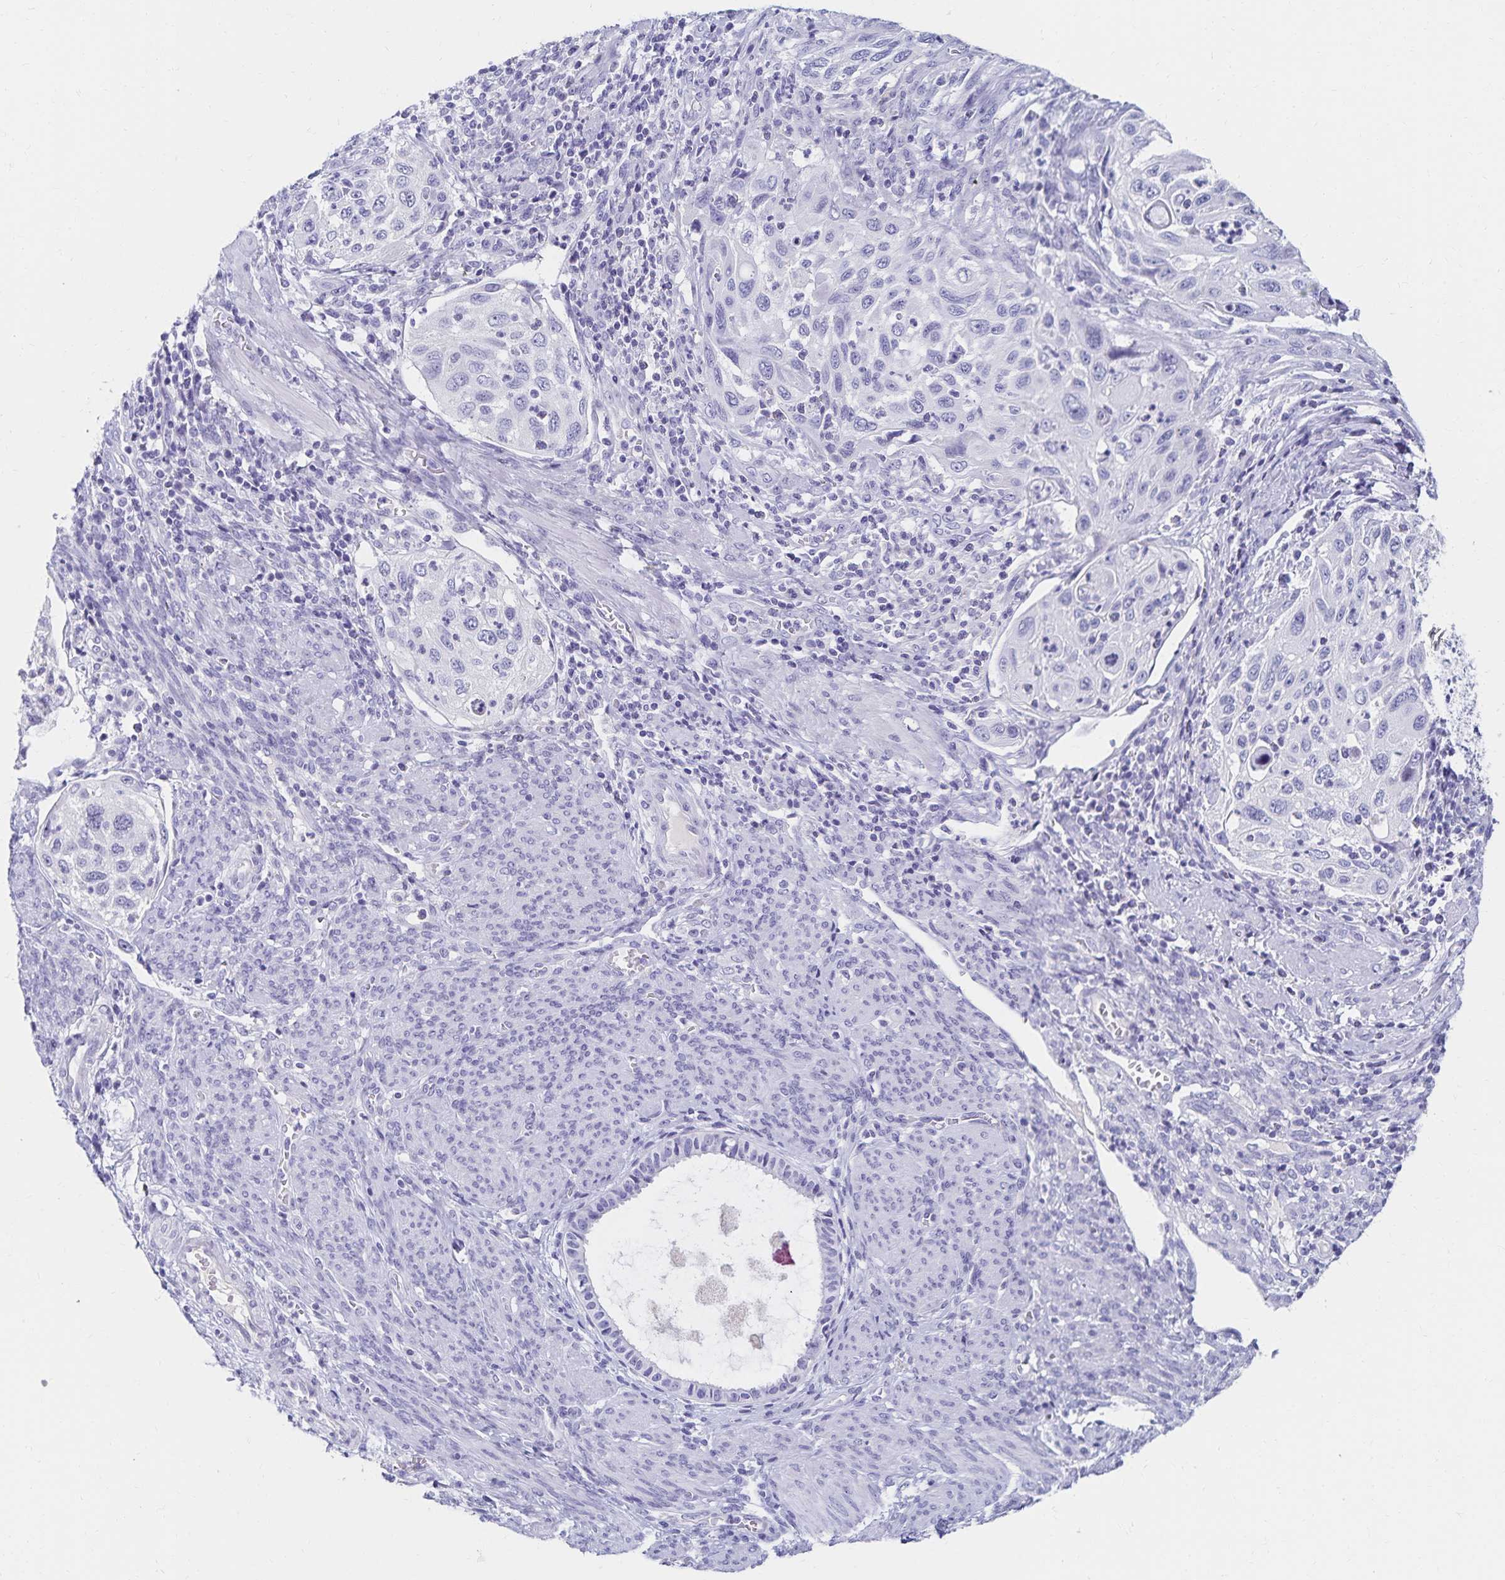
{"staining": {"intensity": "negative", "quantity": "none", "location": "none"}, "tissue": "cervical cancer", "cell_type": "Tumor cells", "image_type": "cancer", "snomed": [{"axis": "morphology", "description": "Squamous cell carcinoma, NOS"}, {"axis": "topography", "description": "Cervix"}], "caption": "Tumor cells are negative for protein expression in human cervical cancer (squamous cell carcinoma). (Immunohistochemistry (ihc), brightfield microscopy, high magnification).", "gene": "C2orf50", "patient": {"sex": "female", "age": 70}}